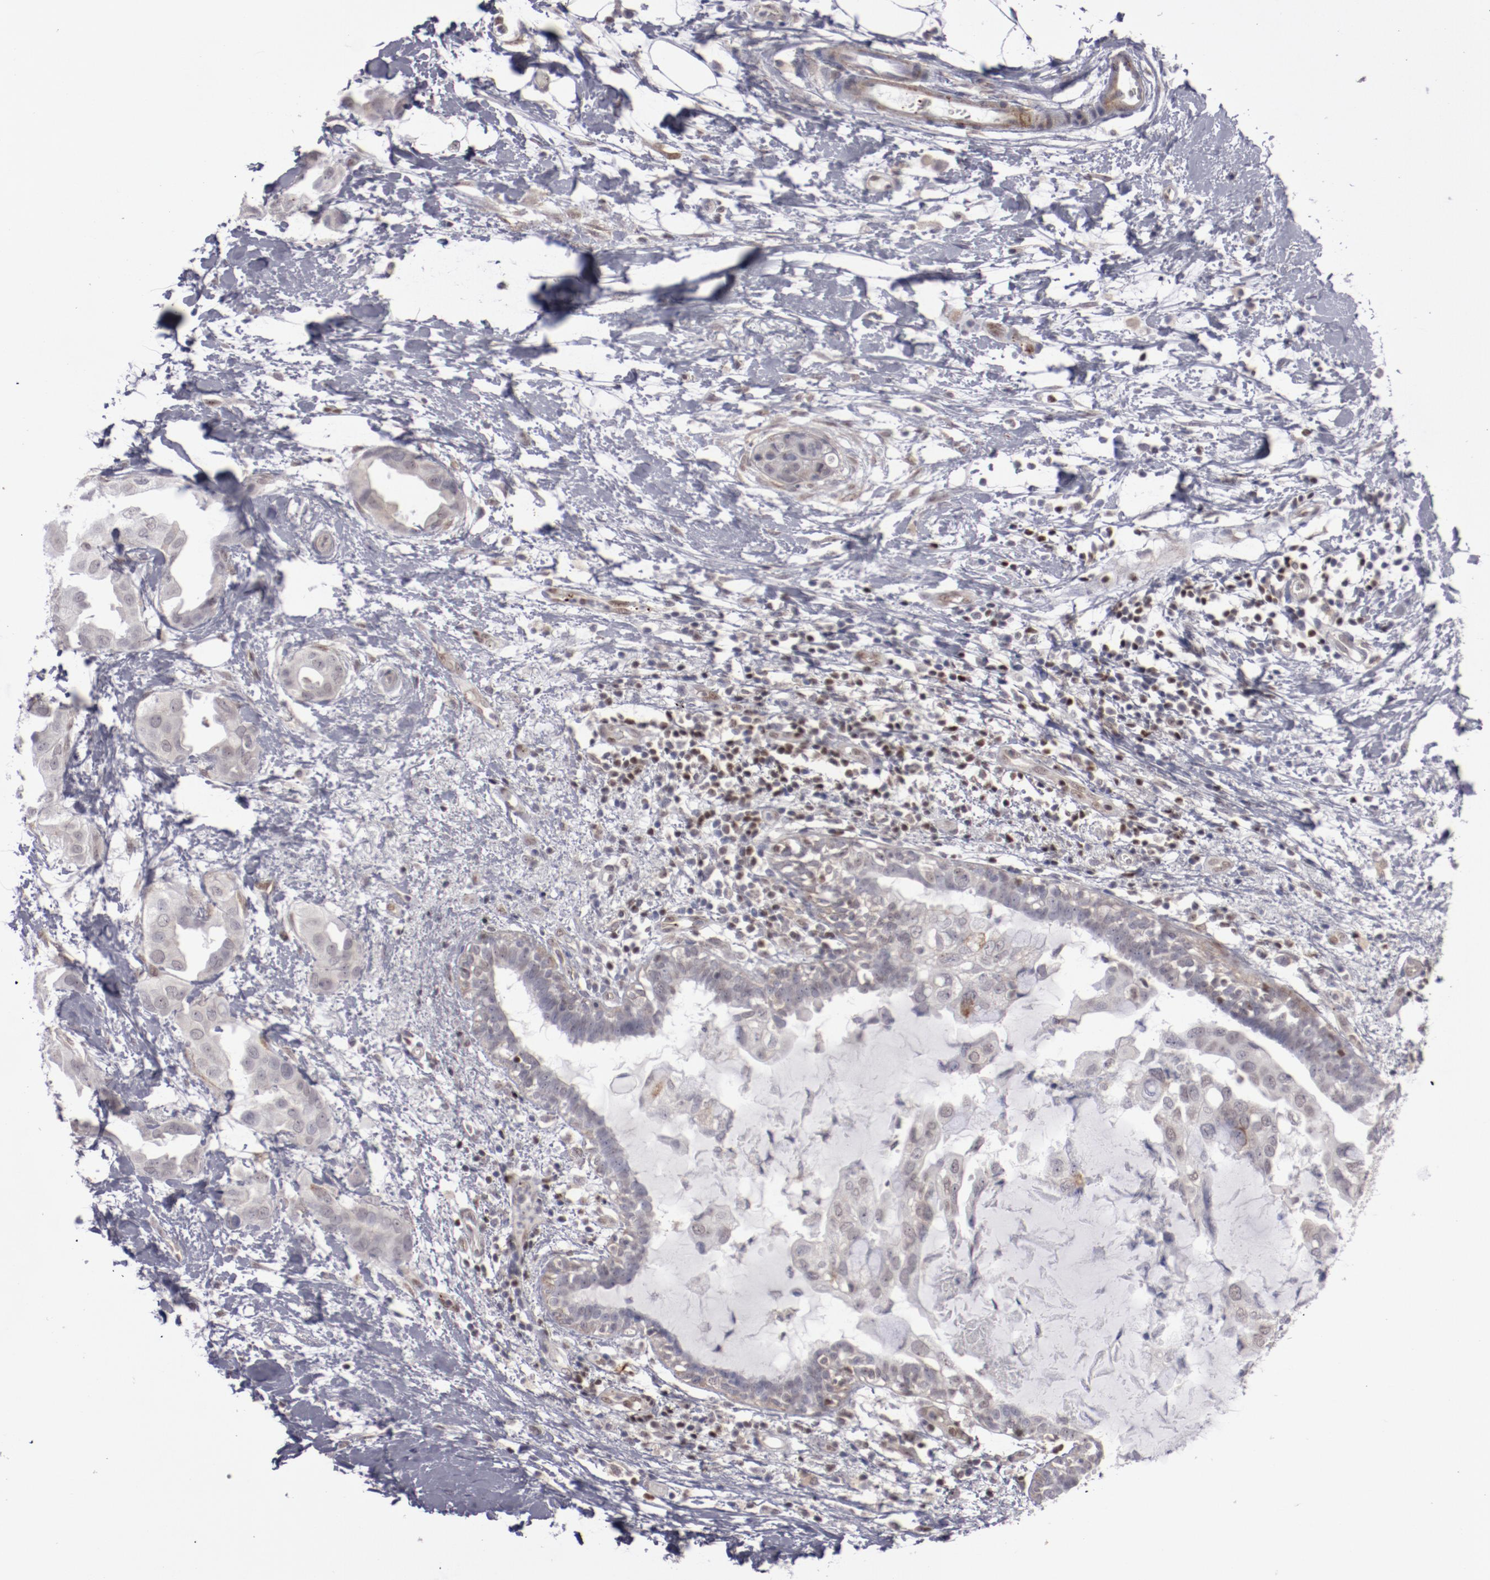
{"staining": {"intensity": "negative", "quantity": "none", "location": "none"}, "tissue": "breast cancer", "cell_type": "Tumor cells", "image_type": "cancer", "snomed": [{"axis": "morphology", "description": "Duct carcinoma"}, {"axis": "topography", "description": "Breast"}], "caption": "Immunohistochemical staining of human breast infiltrating ductal carcinoma shows no significant staining in tumor cells.", "gene": "LEF1", "patient": {"sex": "female", "age": 40}}